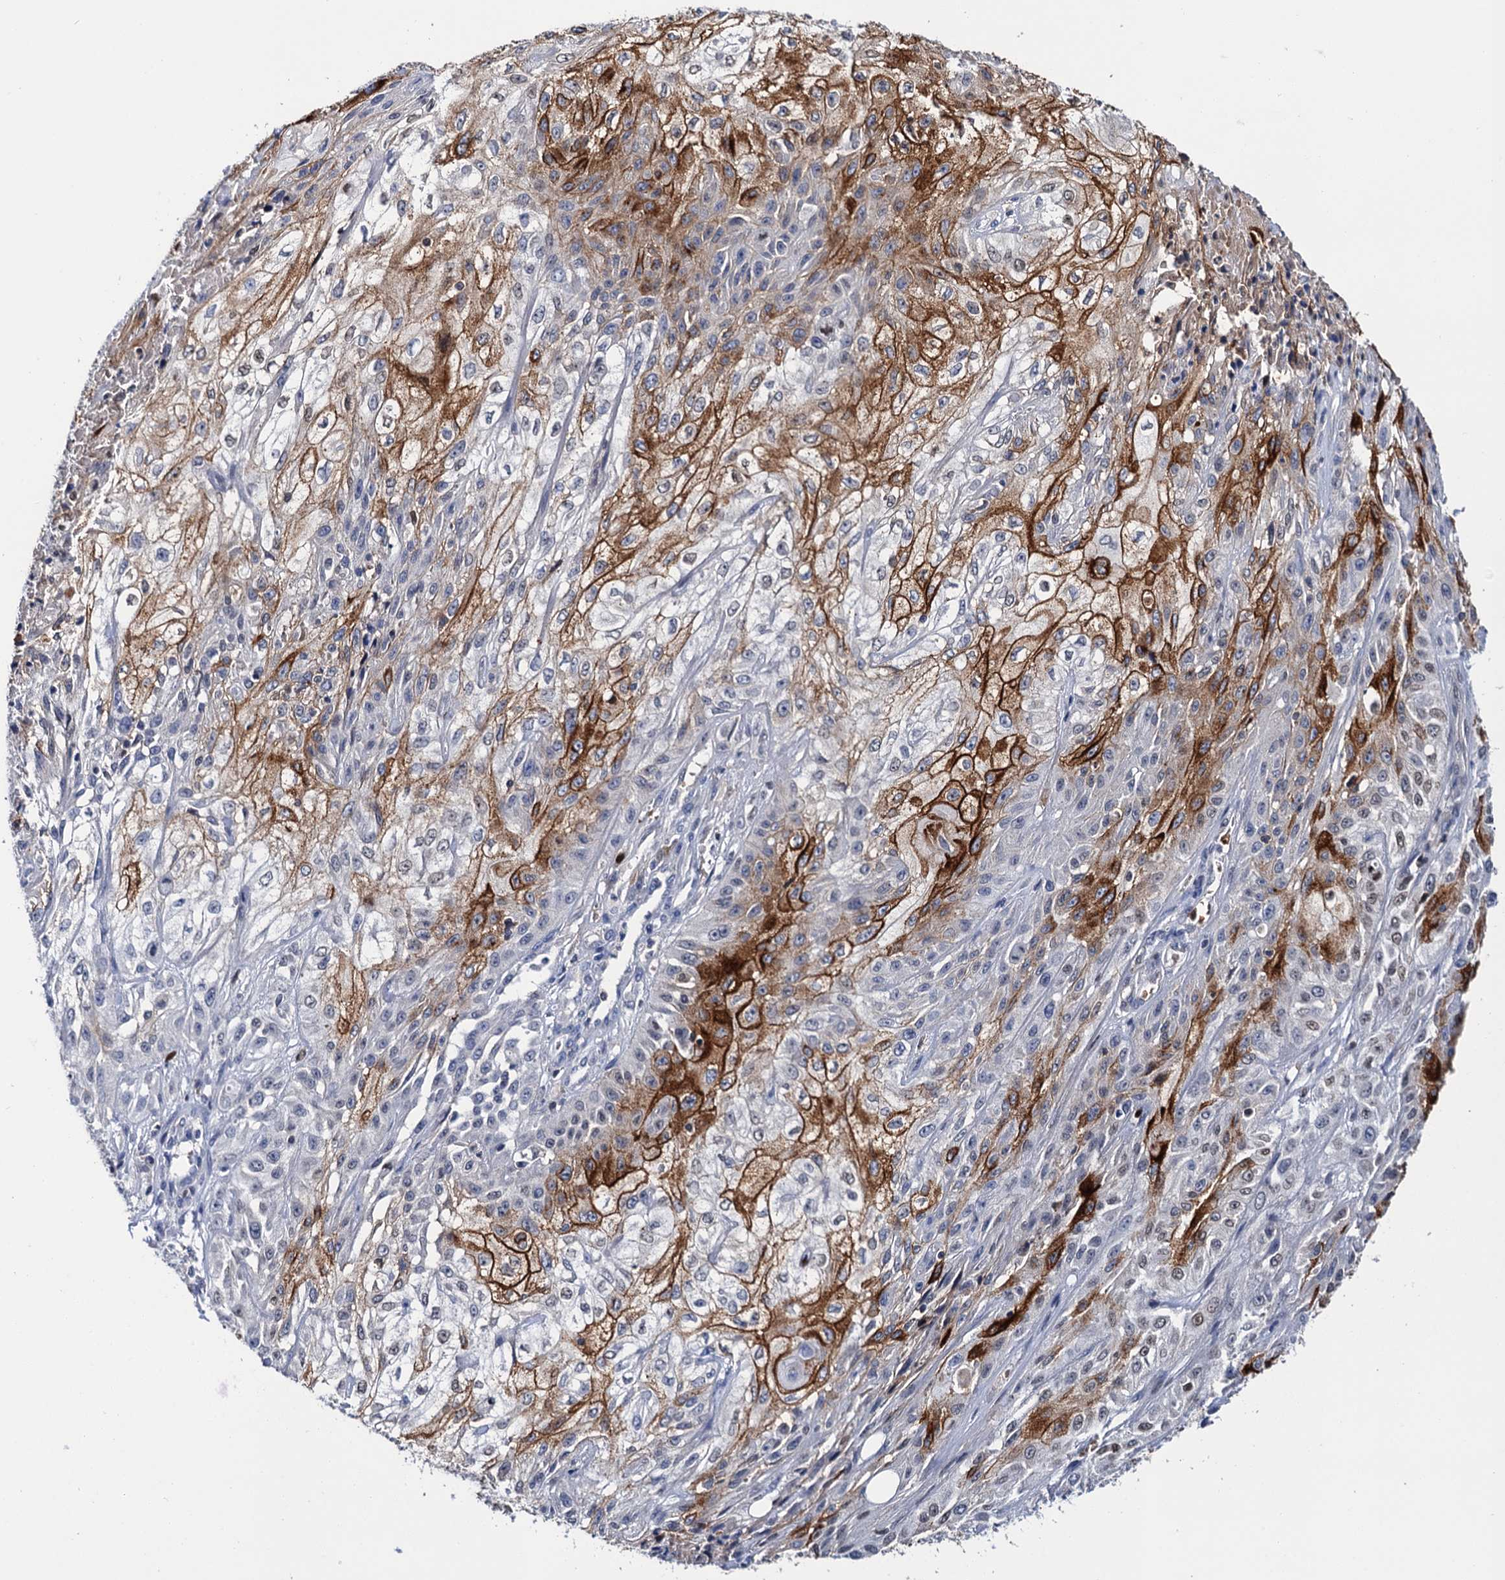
{"staining": {"intensity": "strong", "quantity": "<25%", "location": "cytoplasmic/membranous"}, "tissue": "skin cancer", "cell_type": "Tumor cells", "image_type": "cancer", "snomed": [{"axis": "morphology", "description": "Squamous cell carcinoma, NOS"}, {"axis": "morphology", "description": "Squamous cell carcinoma, metastatic, NOS"}, {"axis": "topography", "description": "Skin"}, {"axis": "topography", "description": "Lymph node"}], "caption": "Brown immunohistochemical staining in skin metastatic squamous cell carcinoma exhibits strong cytoplasmic/membranous staining in approximately <25% of tumor cells.", "gene": "LYPD3", "patient": {"sex": "male", "age": 75}}